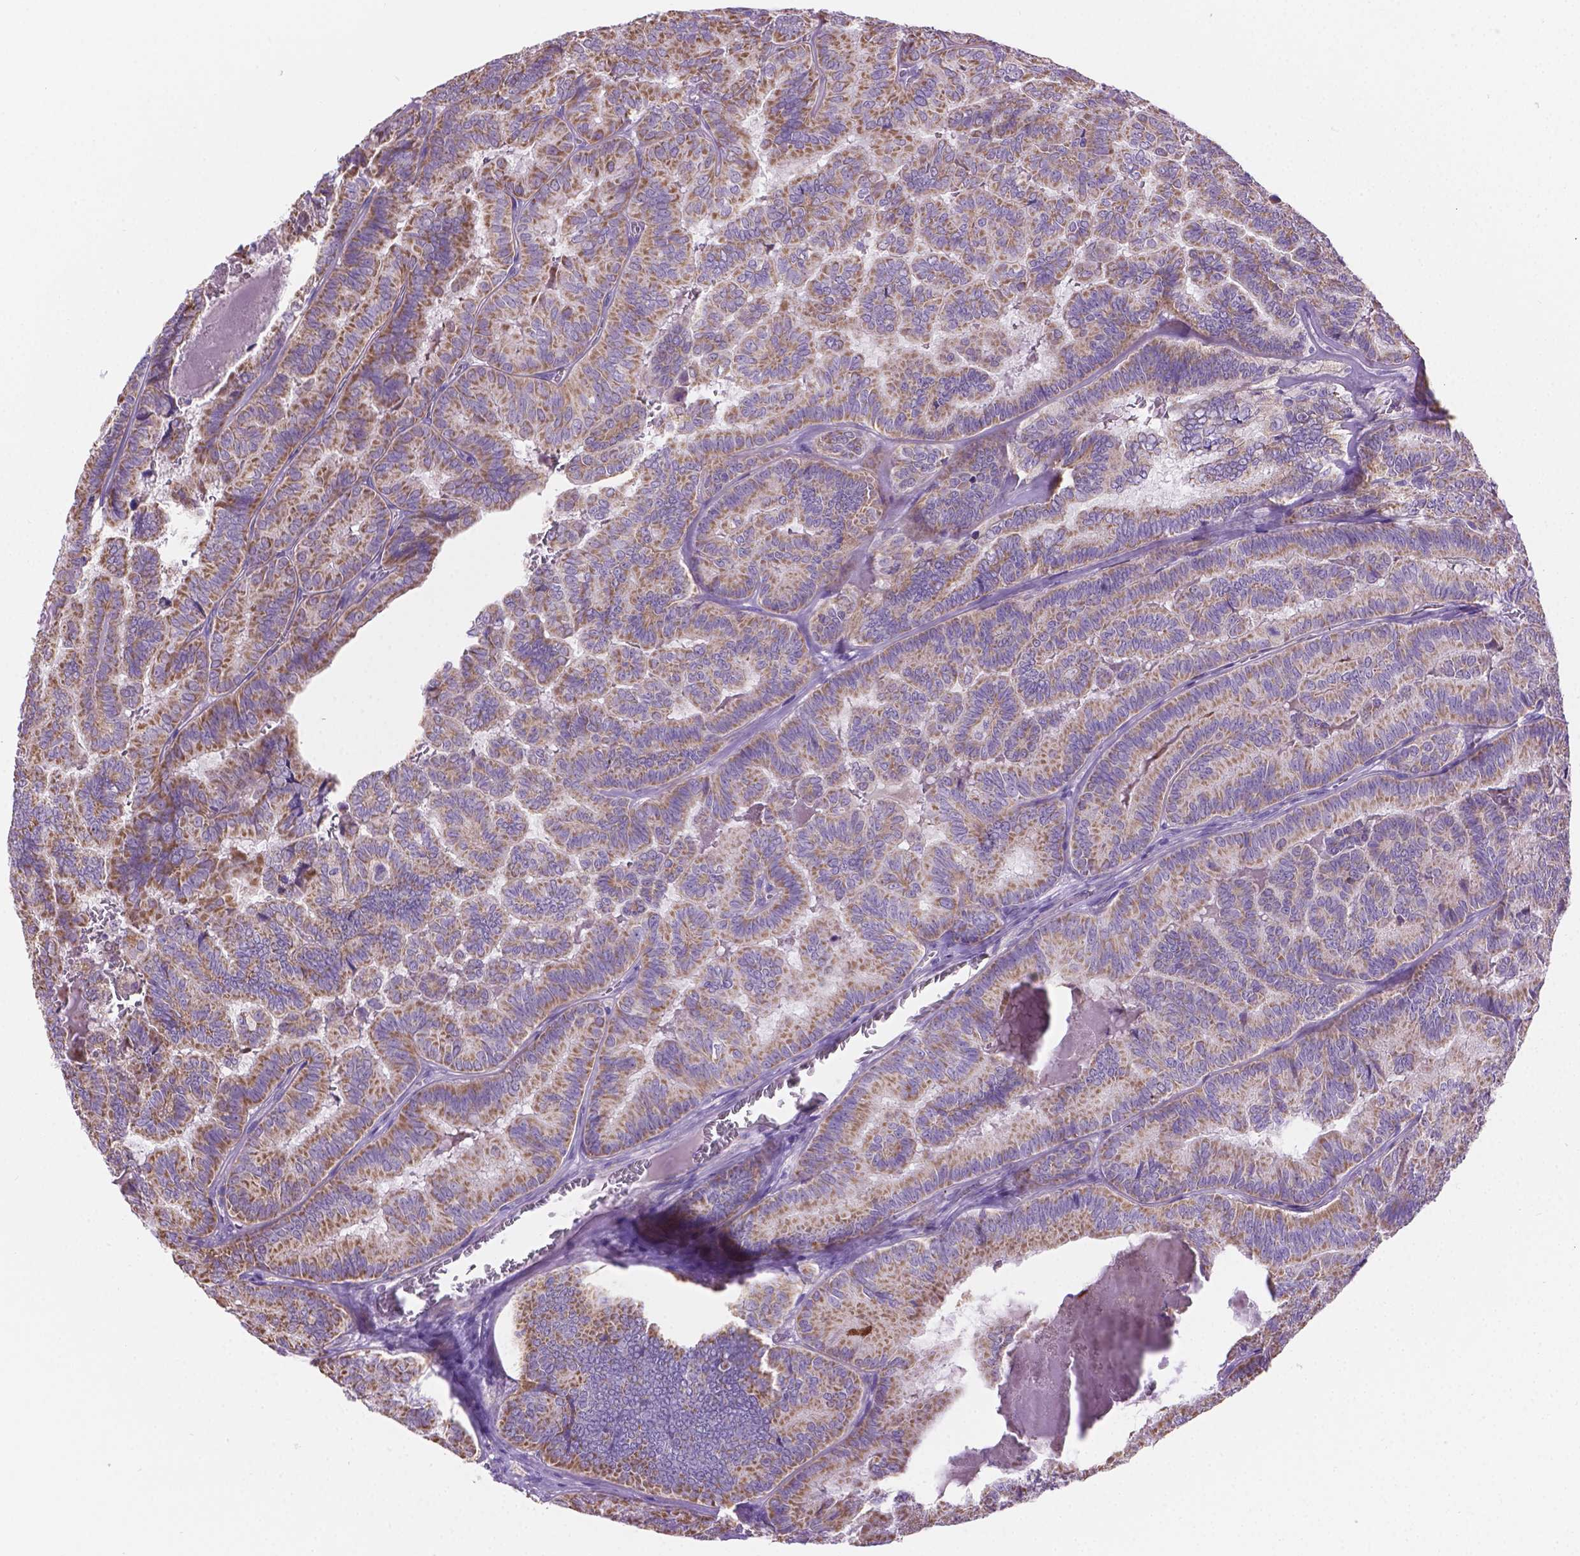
{"staining": {"intensity": "moderate", "quantity": ">75%", "location": "cytoplasmic/membranous"}, "tissue": "thyroid cancer", "cell_type": "Tumor cells", "image_type": "cancer", "snomed": [{"axis": "morphology", "description": "Papillary adenocarcinoma, NOS"}, {"axis": "topography", "description": "Thyroid gland"}], "caption": "Thyroid cancer (papillary adenocarcinoma) stained for a protein (brown) shows moderate cytoplasmic/membranous positive expression in about >75% of tumor cells.", "gene": "CSPG5", "patient": {"sex": "female", "age": 75}}